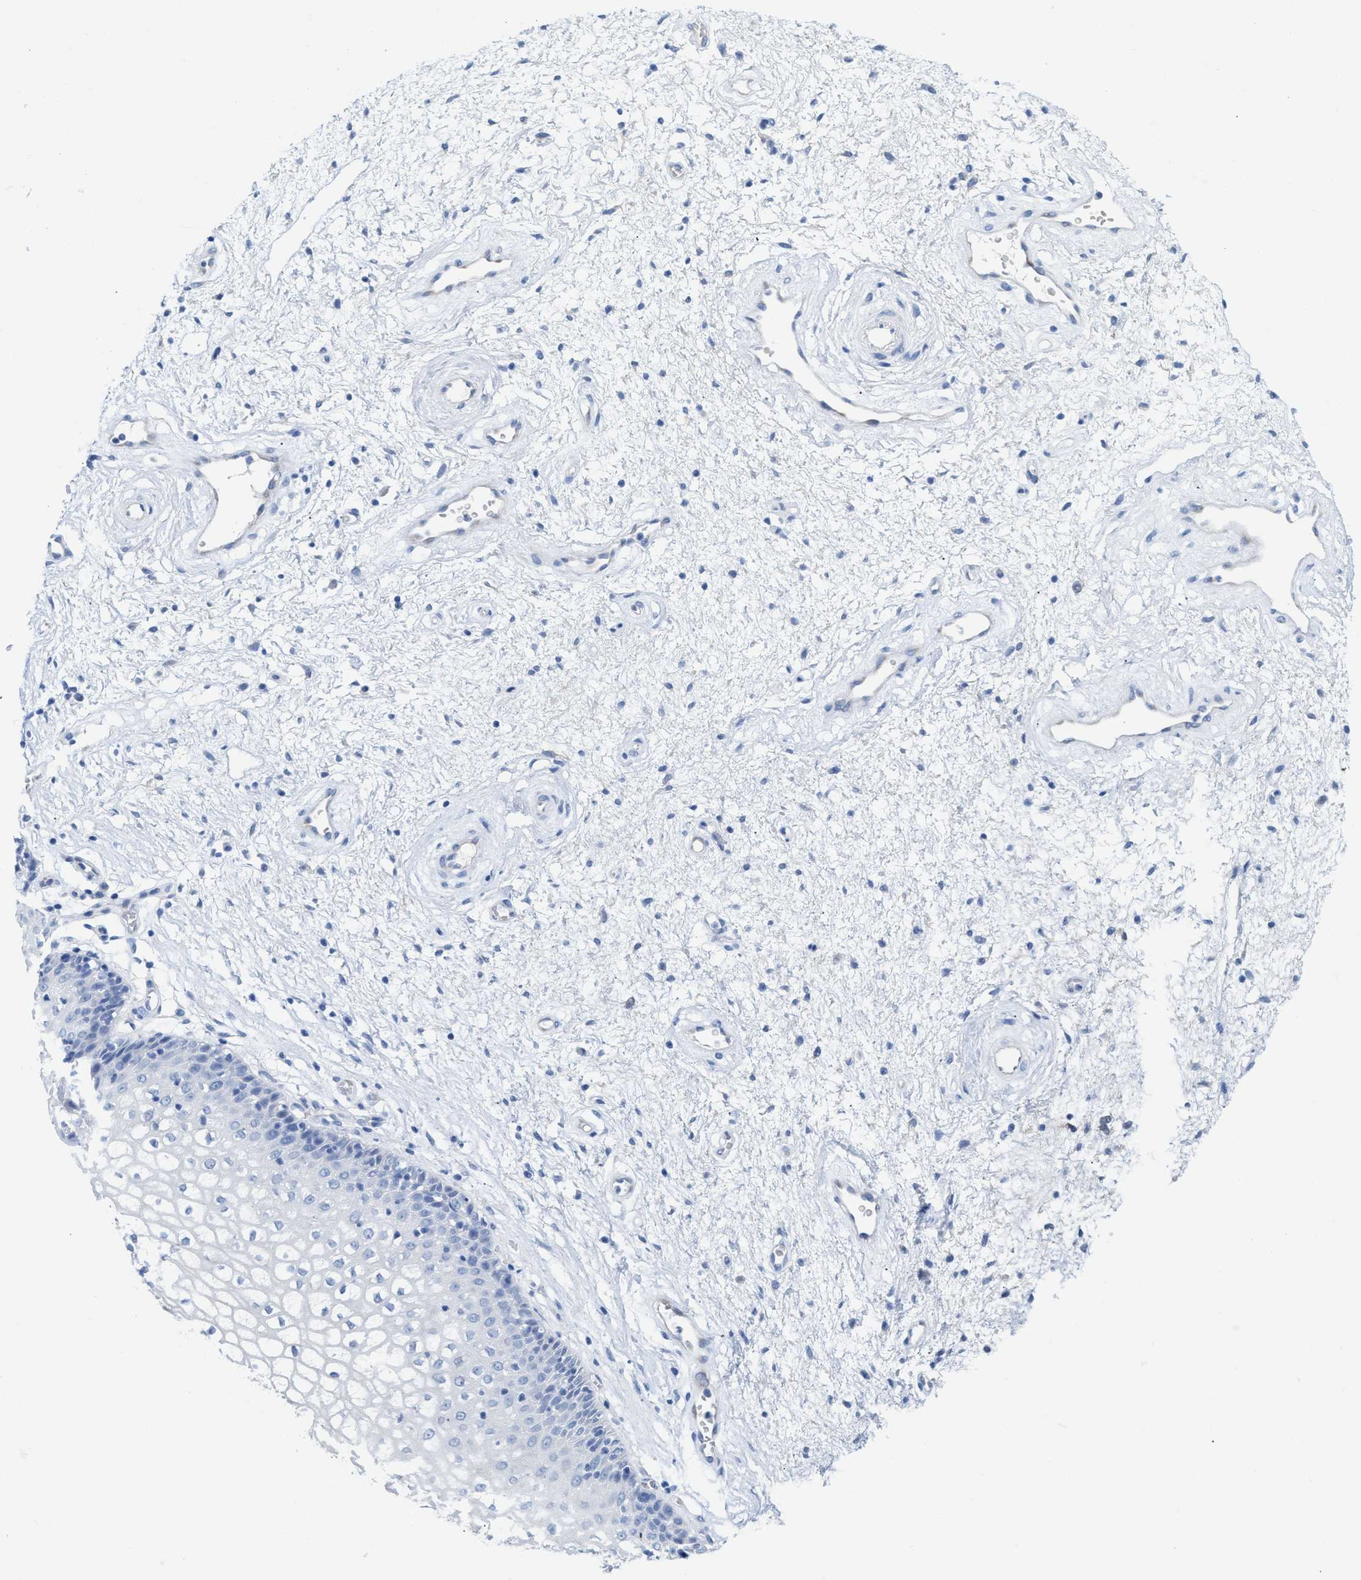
{"staining": {"intensity": "negative", "quantity": "none", "location": "none"}, "tissue": "vagina", "cell_type": "Squamous epithelial cells", "image_type": "normal", "snomed": [{"axis": "morphology", "description": "Normal tissue, NOS"}, {"axis": "topography", "description": "Vagina"}], "caption": "A high-resolution histopathology image shows IHC staining of benign vagina, which exhibits no significant expression in squamous epithelial cells. (Immunohistochemistry (ihc), brightfield microscopy, high magnification).", "gene": "ANKFN1", "patient": {"sex": "female", "age": 34}}